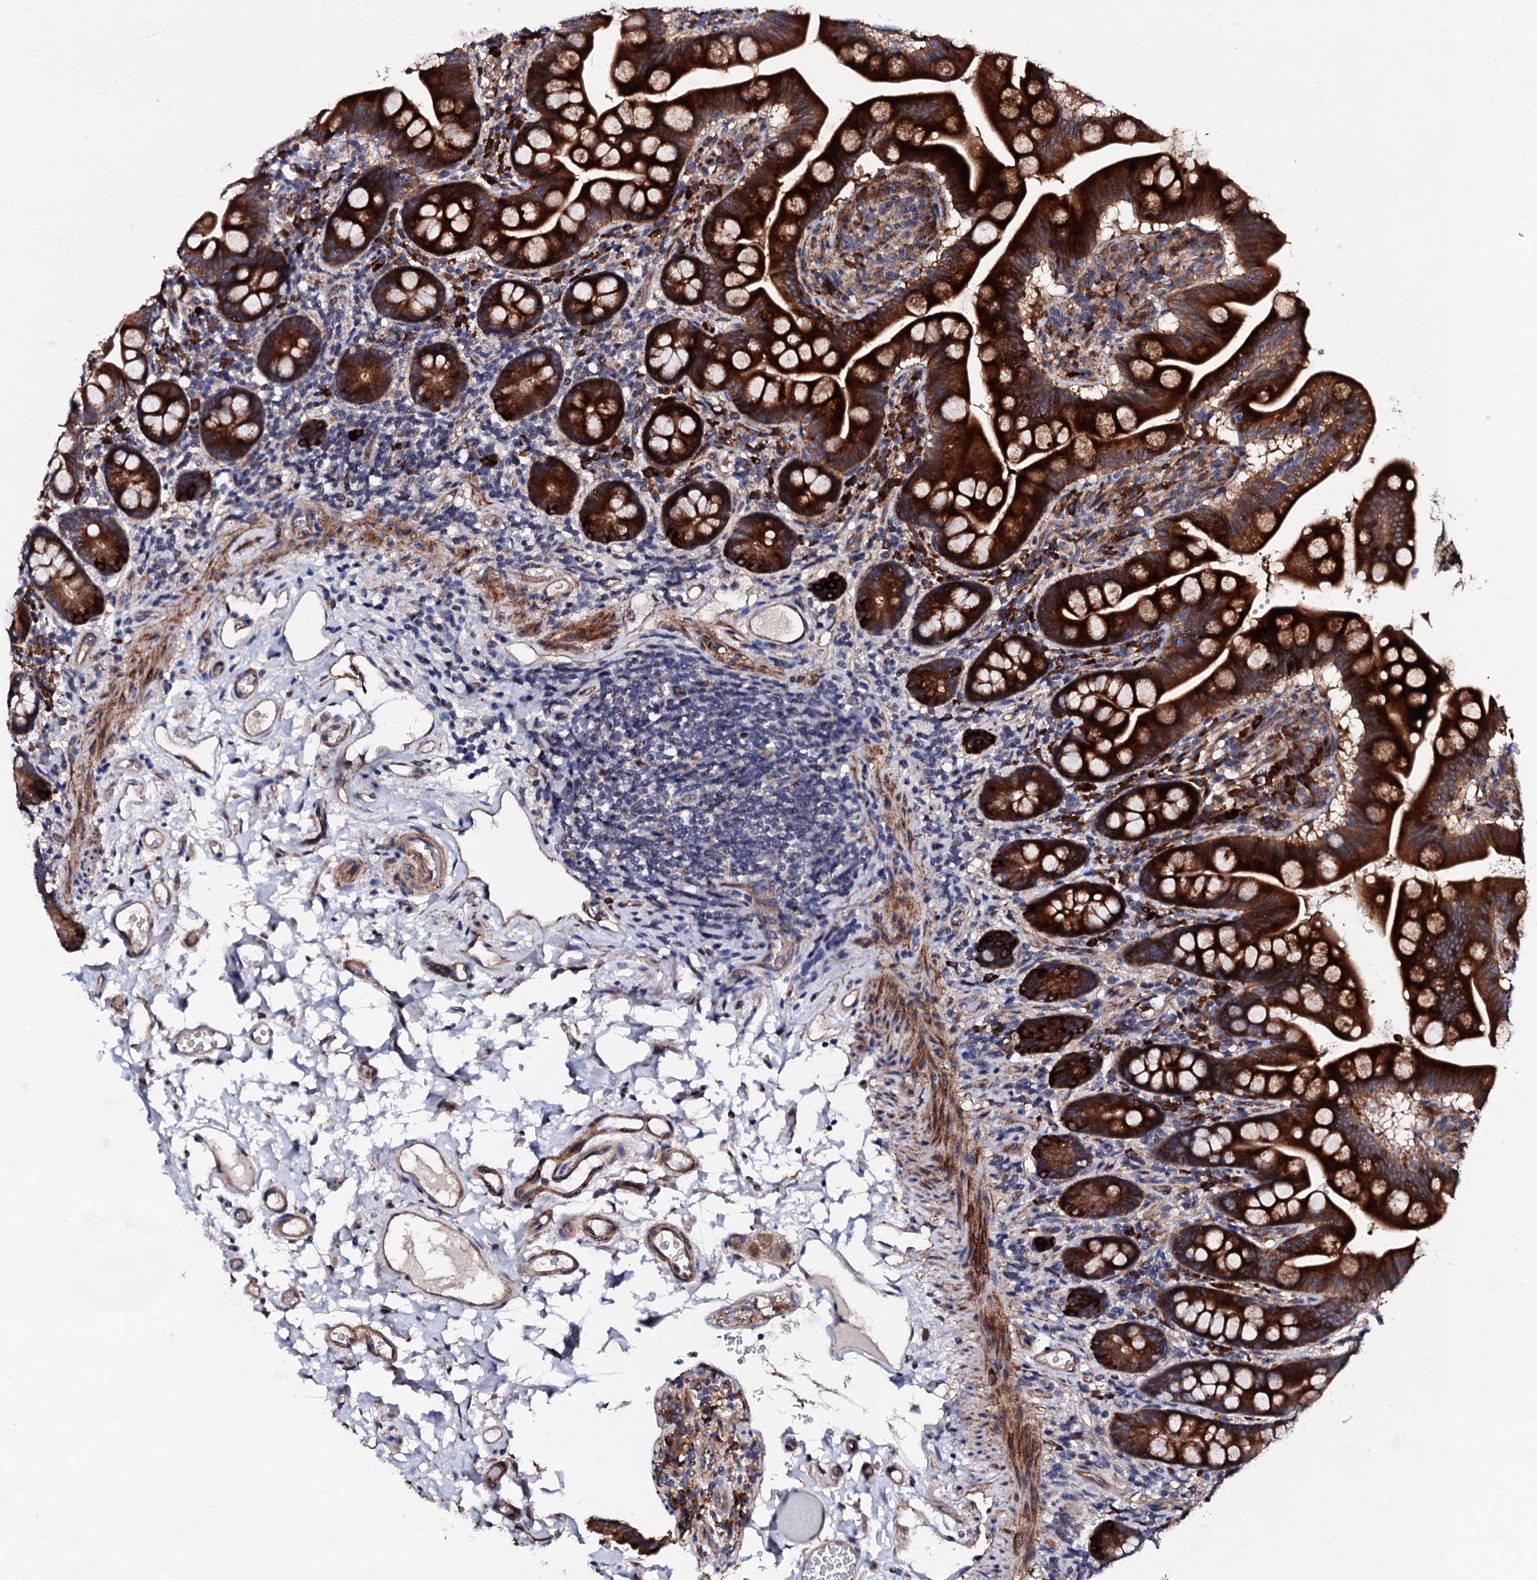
{"staining": {"intensity": "strong", "quantity": ">75%", "location": "cytoplasmic/membranous"}, "tissue": "small intestine", "cell_type": "Glandular cells", "image_type": "normal", "snomed": [{"axis": "morphology", "description": "Normal tissue, NOS"}, {"axis": "topography", "description": "Small intestine"}], "caption": "The micrograph displays a brown stain indicating the presence of a protein in the cytoplasmic/membranous of glandular cells in small intestine.", "gene": "LIPT2", "patient": {"sex": "female", "age": 64}}